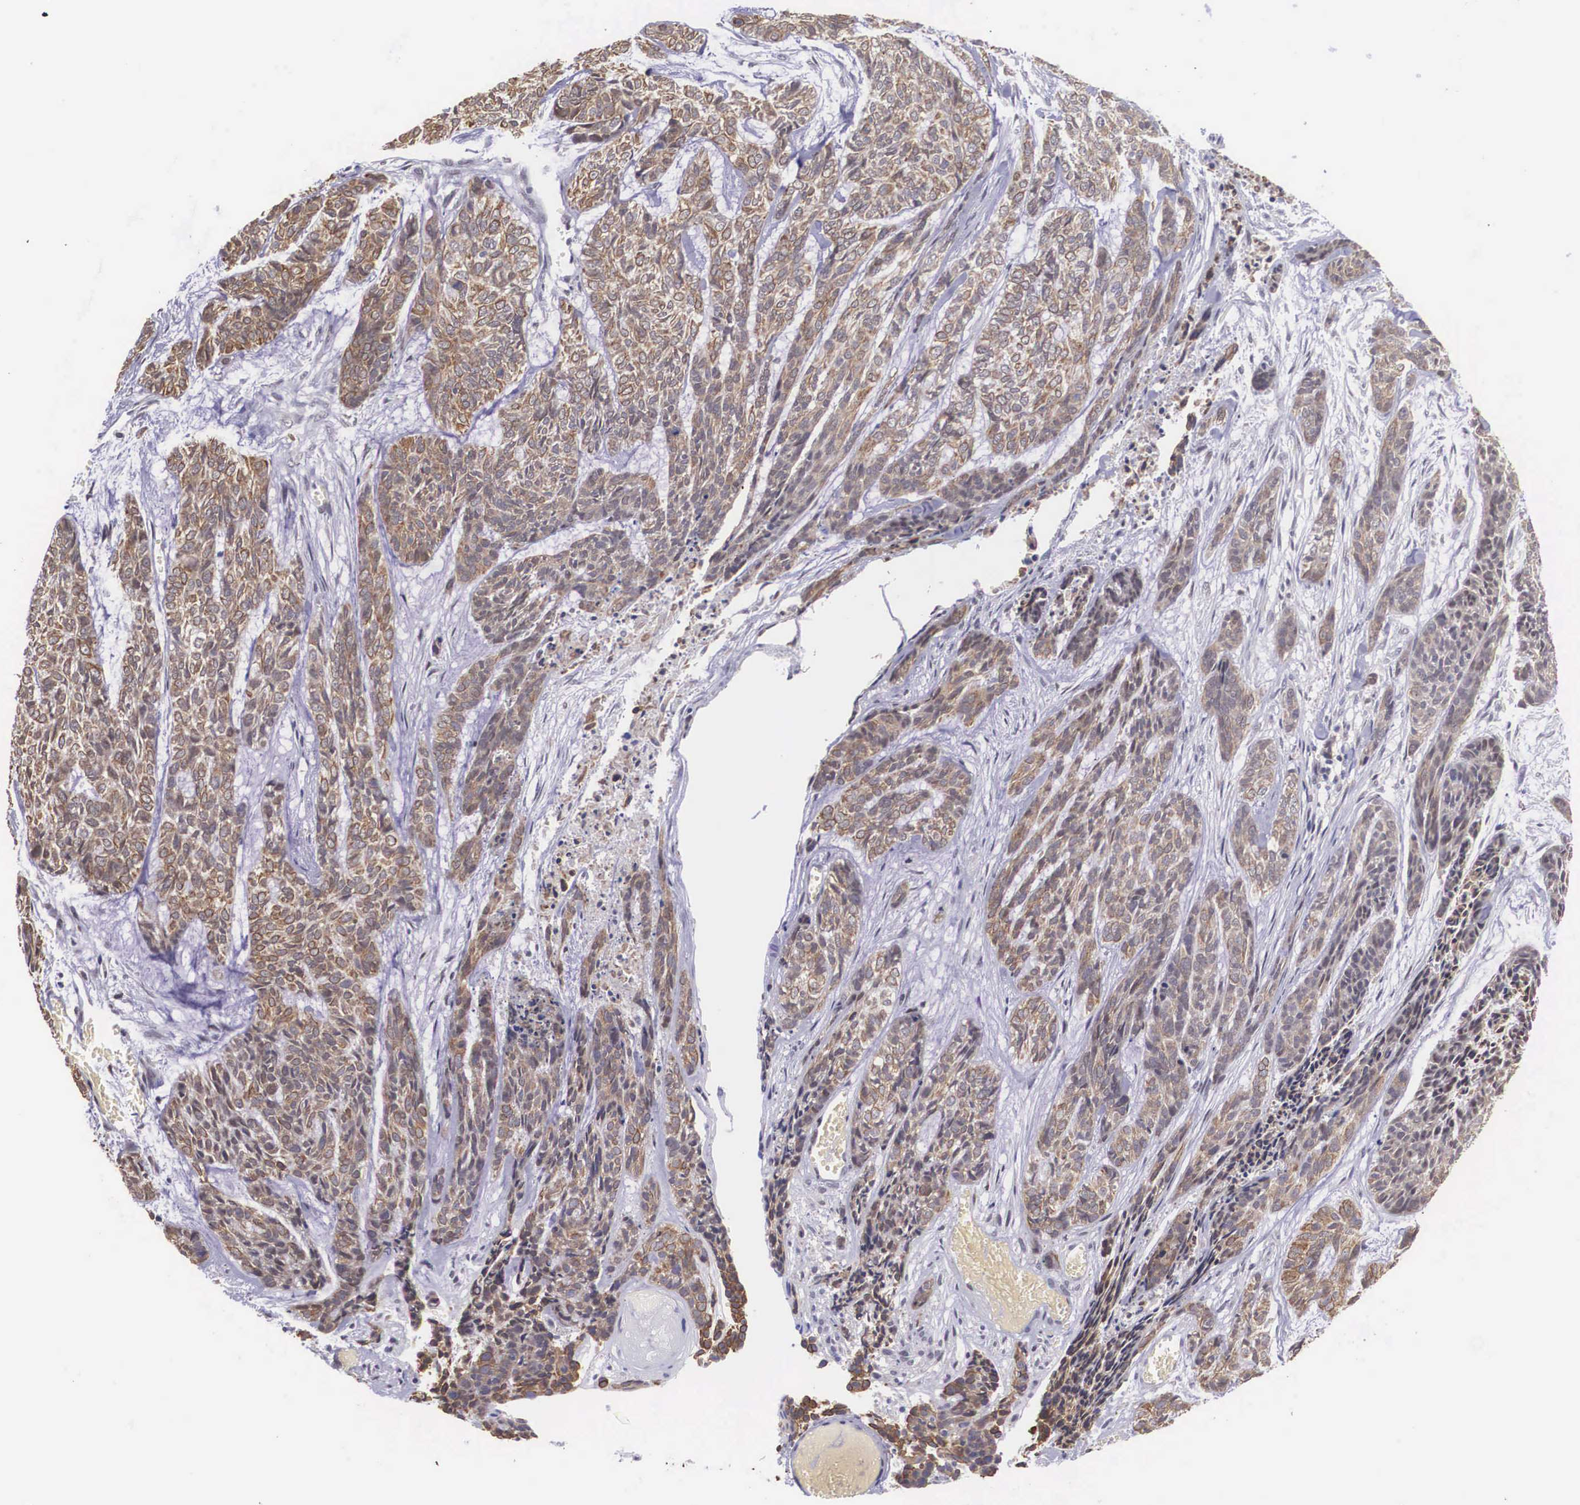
{"staining": {"intensity": "moderate", "quantity": ">75%", "location": "cytoplasmic/membranous"}, "tissue": "skin cancer", "cell_type": "Tumor cells", "image_type": "cancer", "snomed": [{"axis": "morphology", "description": "Normal tissue, NOS"}, {"axis": "morphology", "description": "Basal cell carcinoma"}, {"axis": "topography", "description": "Skin"}], "caption": "High-power microscopy captured an immunohistochemistry micrograph of skin cancer (basal cell carcinoma), revealing moderate cytoplasmic/membranous positivity in approximately >75% of tumor cells.", "gene": "SLC25A21", "patient": {"sex": "female", "age": 65}}